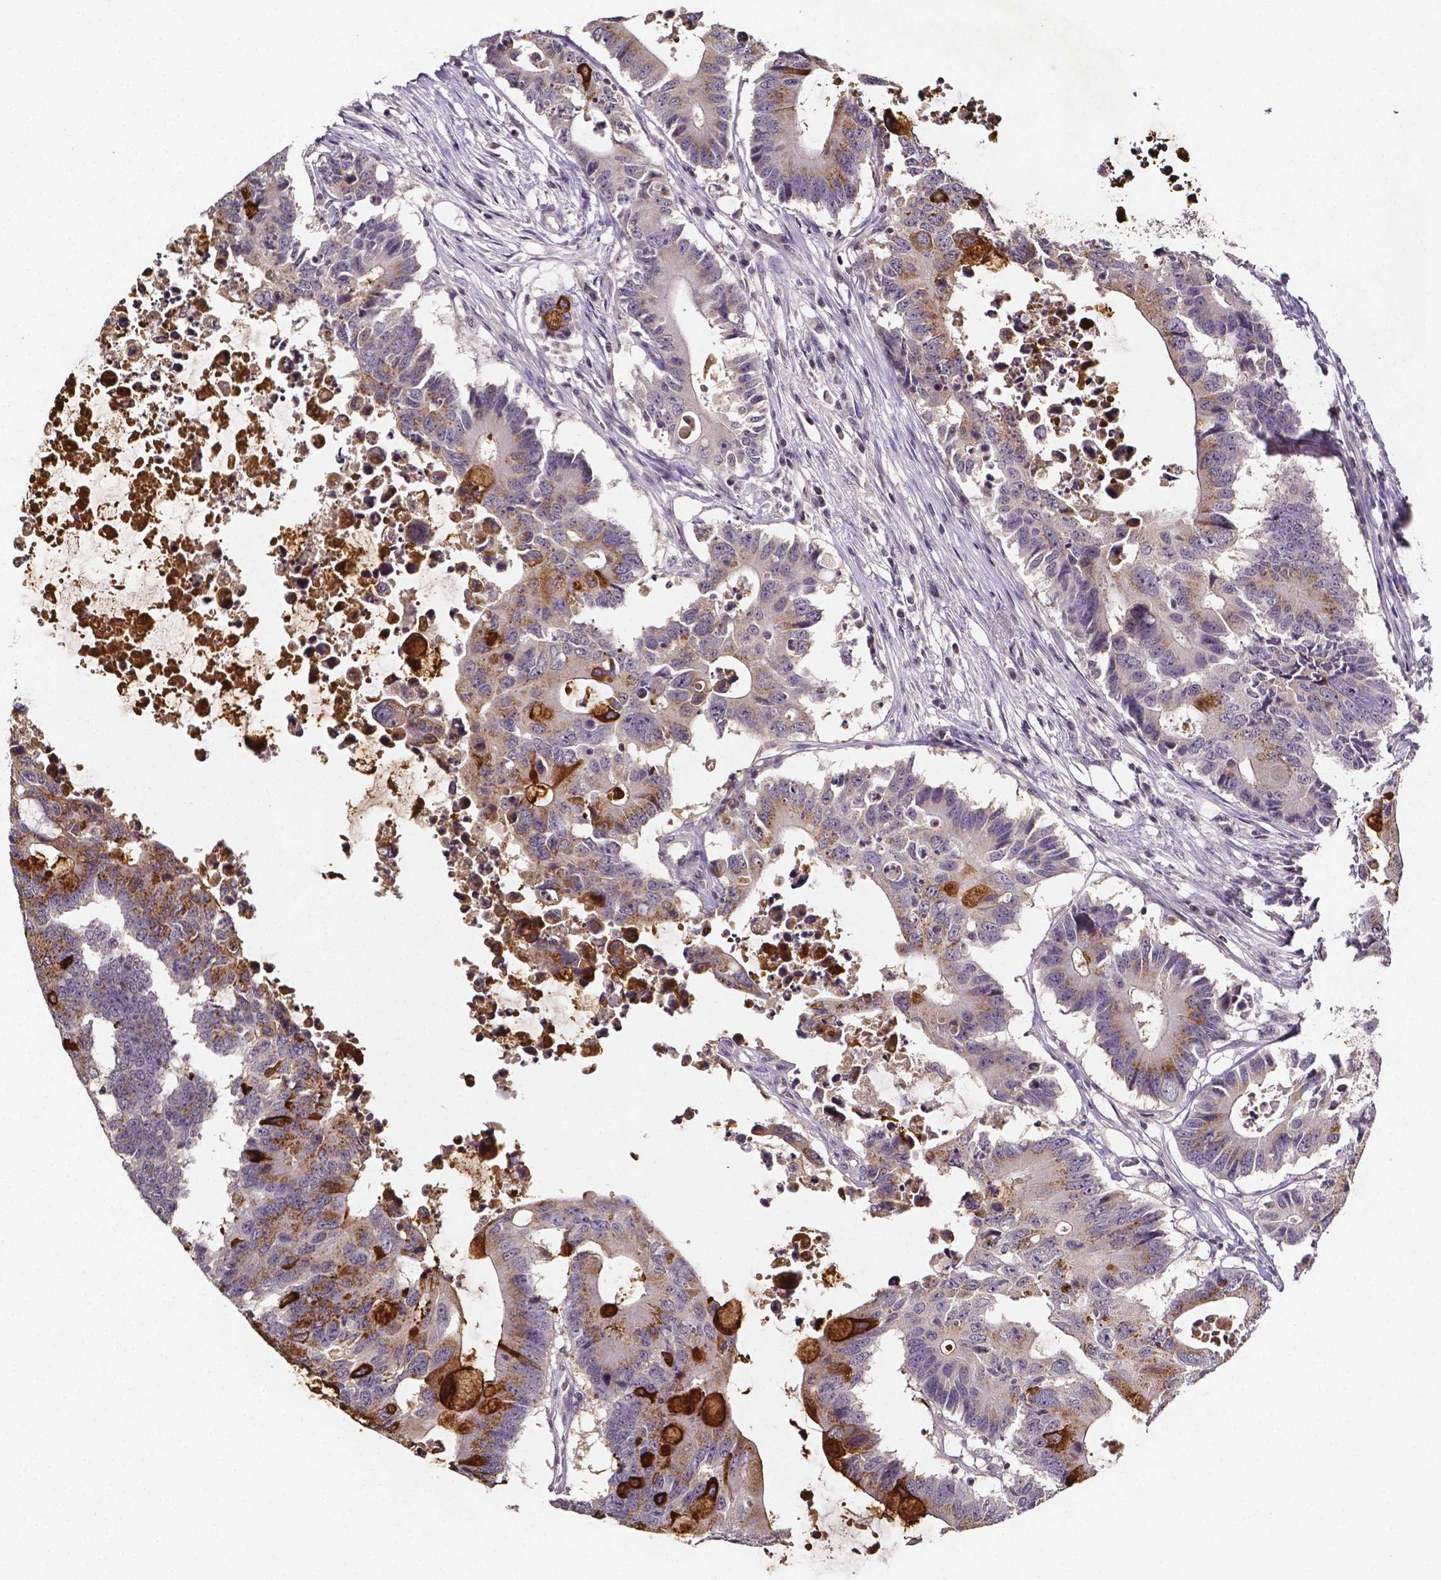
{"staining": {"intensity": "strong", "quantity": "<25%", "location": "cytoplasmic/membranous"}, "tissue": "colorectal cancer", "cell_type": "Tumor cells", "image_type": "cancer", "snomed": [{"axis": "morphology", "description": "Adenocarcinoma, NOS"}, {"axis": "topography", "description": "Colon"}], "caption": "Protein staining by immunohistochemistry exhibits strong cytoplasmic/membranous staining in approximately <25% of tumor cells in adenocarcinoma (colorectal).", "gene": "NRGN", "patient": {"sex": "male", "age": 71}}